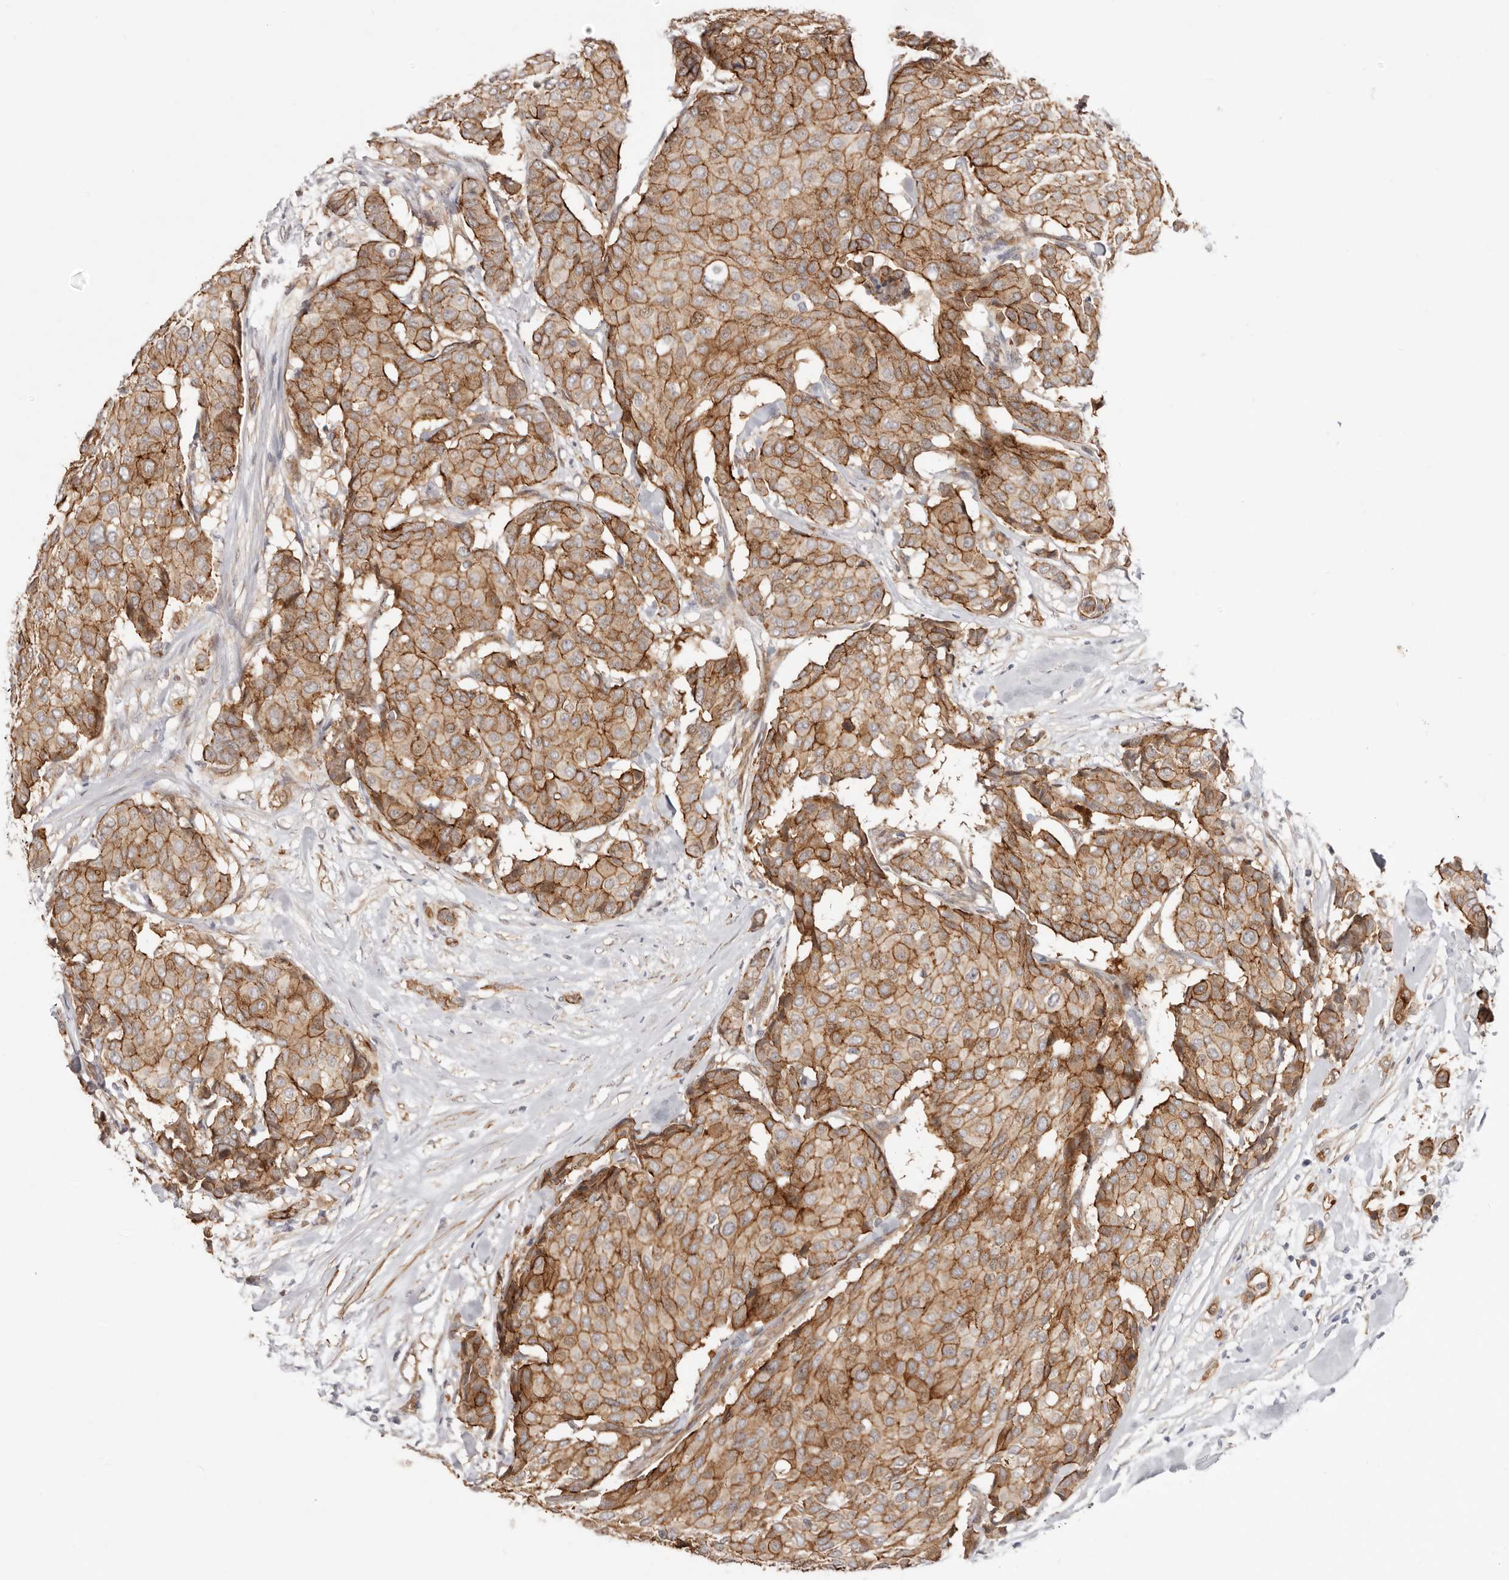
{"staining": {"intensity": "moderate", "quantity": ">75%", "location": "cytoplasmic/membranous"}, "tissue": "breast cancer", "cell_type": "Tumor cells", "image_type": "cancer", "snomed": [{"axis": "morphology", "description": "Duct carcinoma"}, {"axis": "topography", "description": "Breast"}], "caption": "The image displays staining of breast infiltrating ductal carcinoma, revealing moderate cytoplasmic/membranous protein staining (brown color) within tumor cells. (DAB IHC with brightfield microscopy, high magnification).", "gene": "SZT2", "patient": {"sex": "female", "age": 75}}